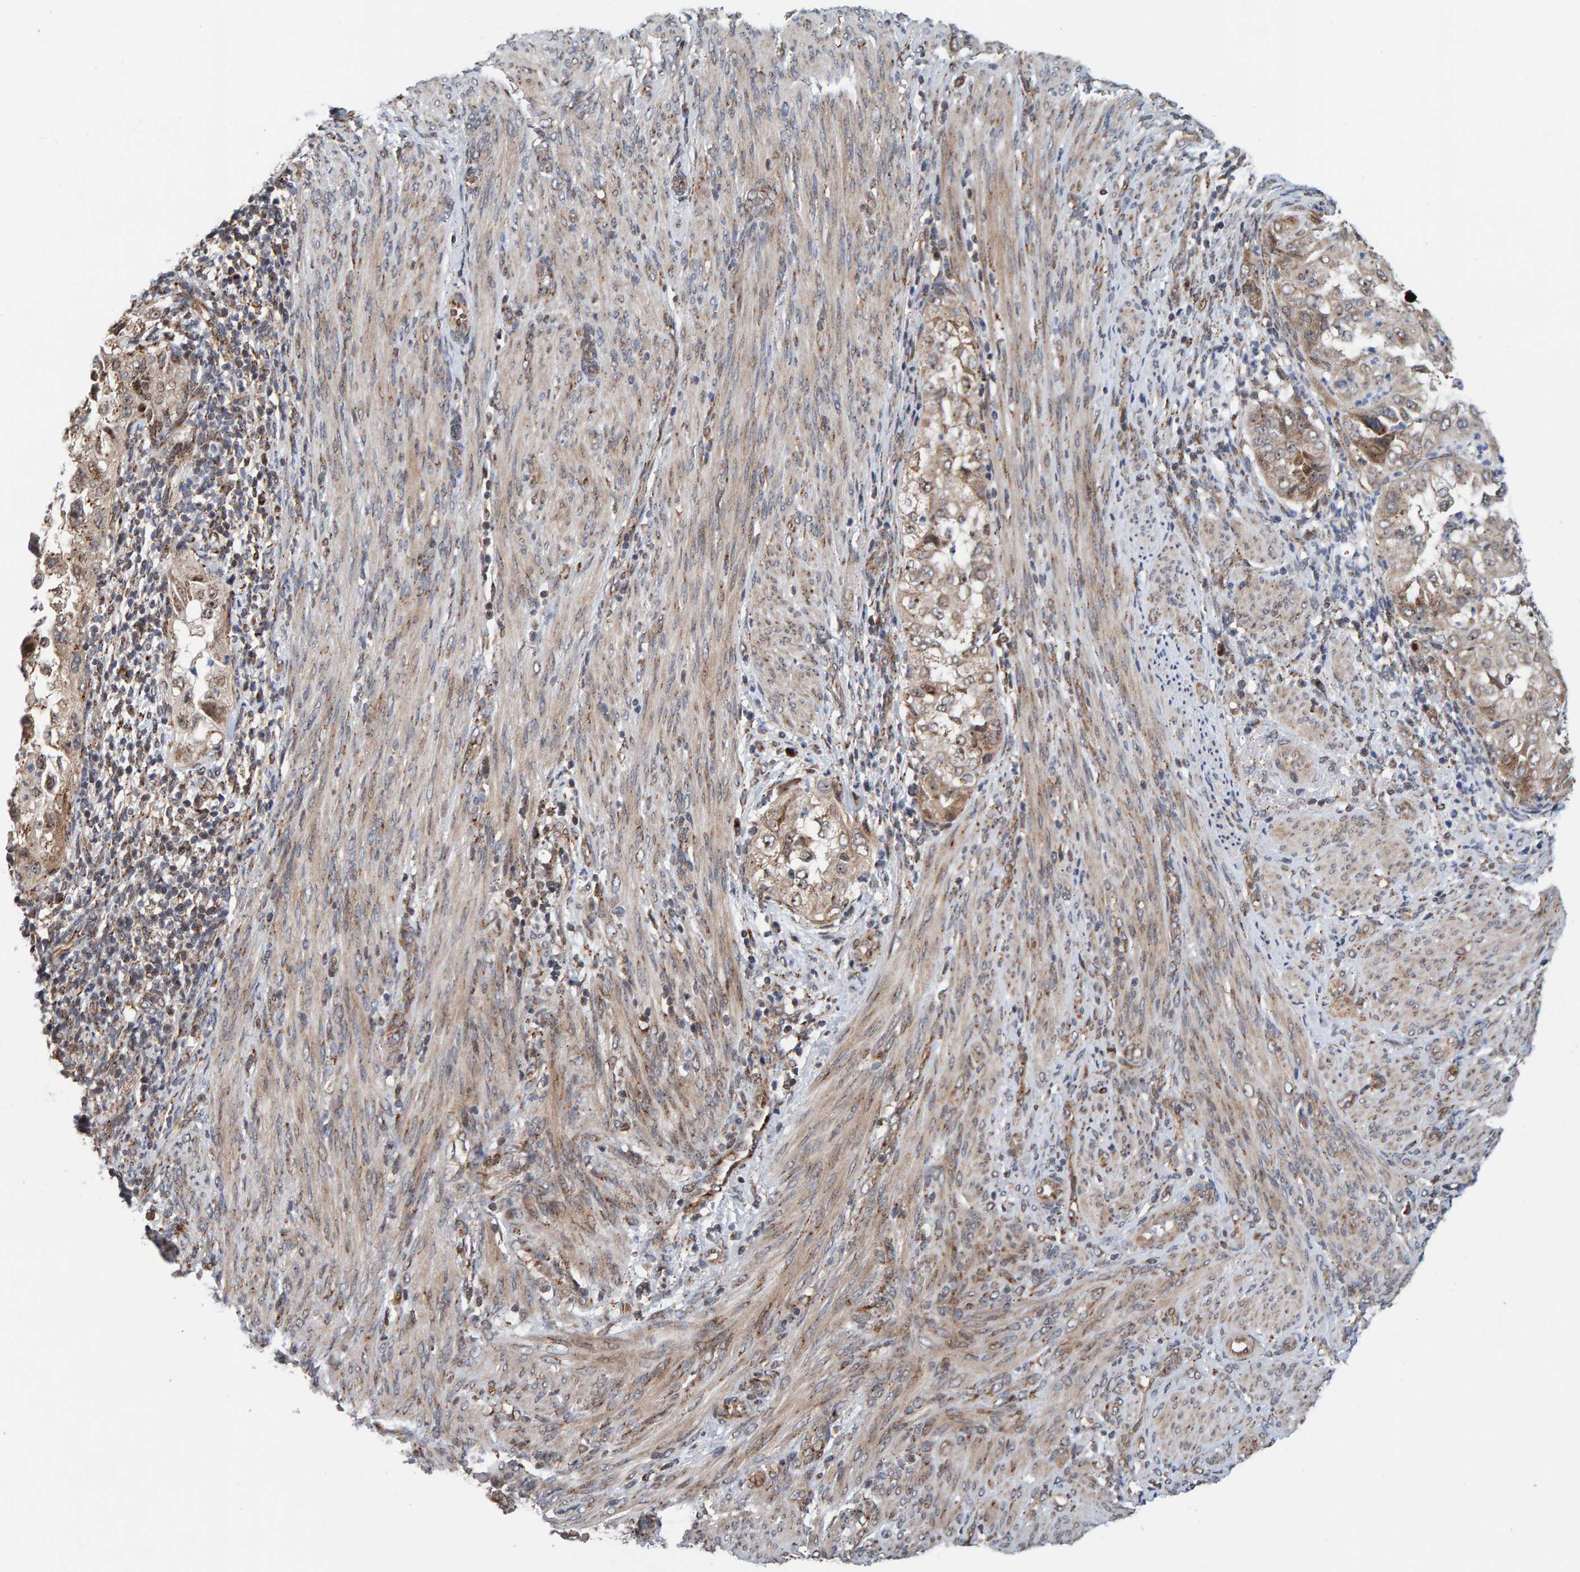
{"staining": {"intensity": "weak", "quantity": ">75%", "location": "cytoplasmic/membranous"}, "tissue": "endometrial cancer", "cell_type": "Tumor cells", "image_type": "cancer", "snomed": [{"axis": "morphology", "description": "Adenocarcinoma, NOS"}, {"axis": "topography", "description": "Endometrium"}], "caption": "The photomicrograph shows staining of endometrial cancer (adenocarcinoma), revealing weak cytoplasmic/membranous protein staining (brown color) within tumor cells.", "gene": "CCDC25", "patient": {"sex": "female", "age": 85}}